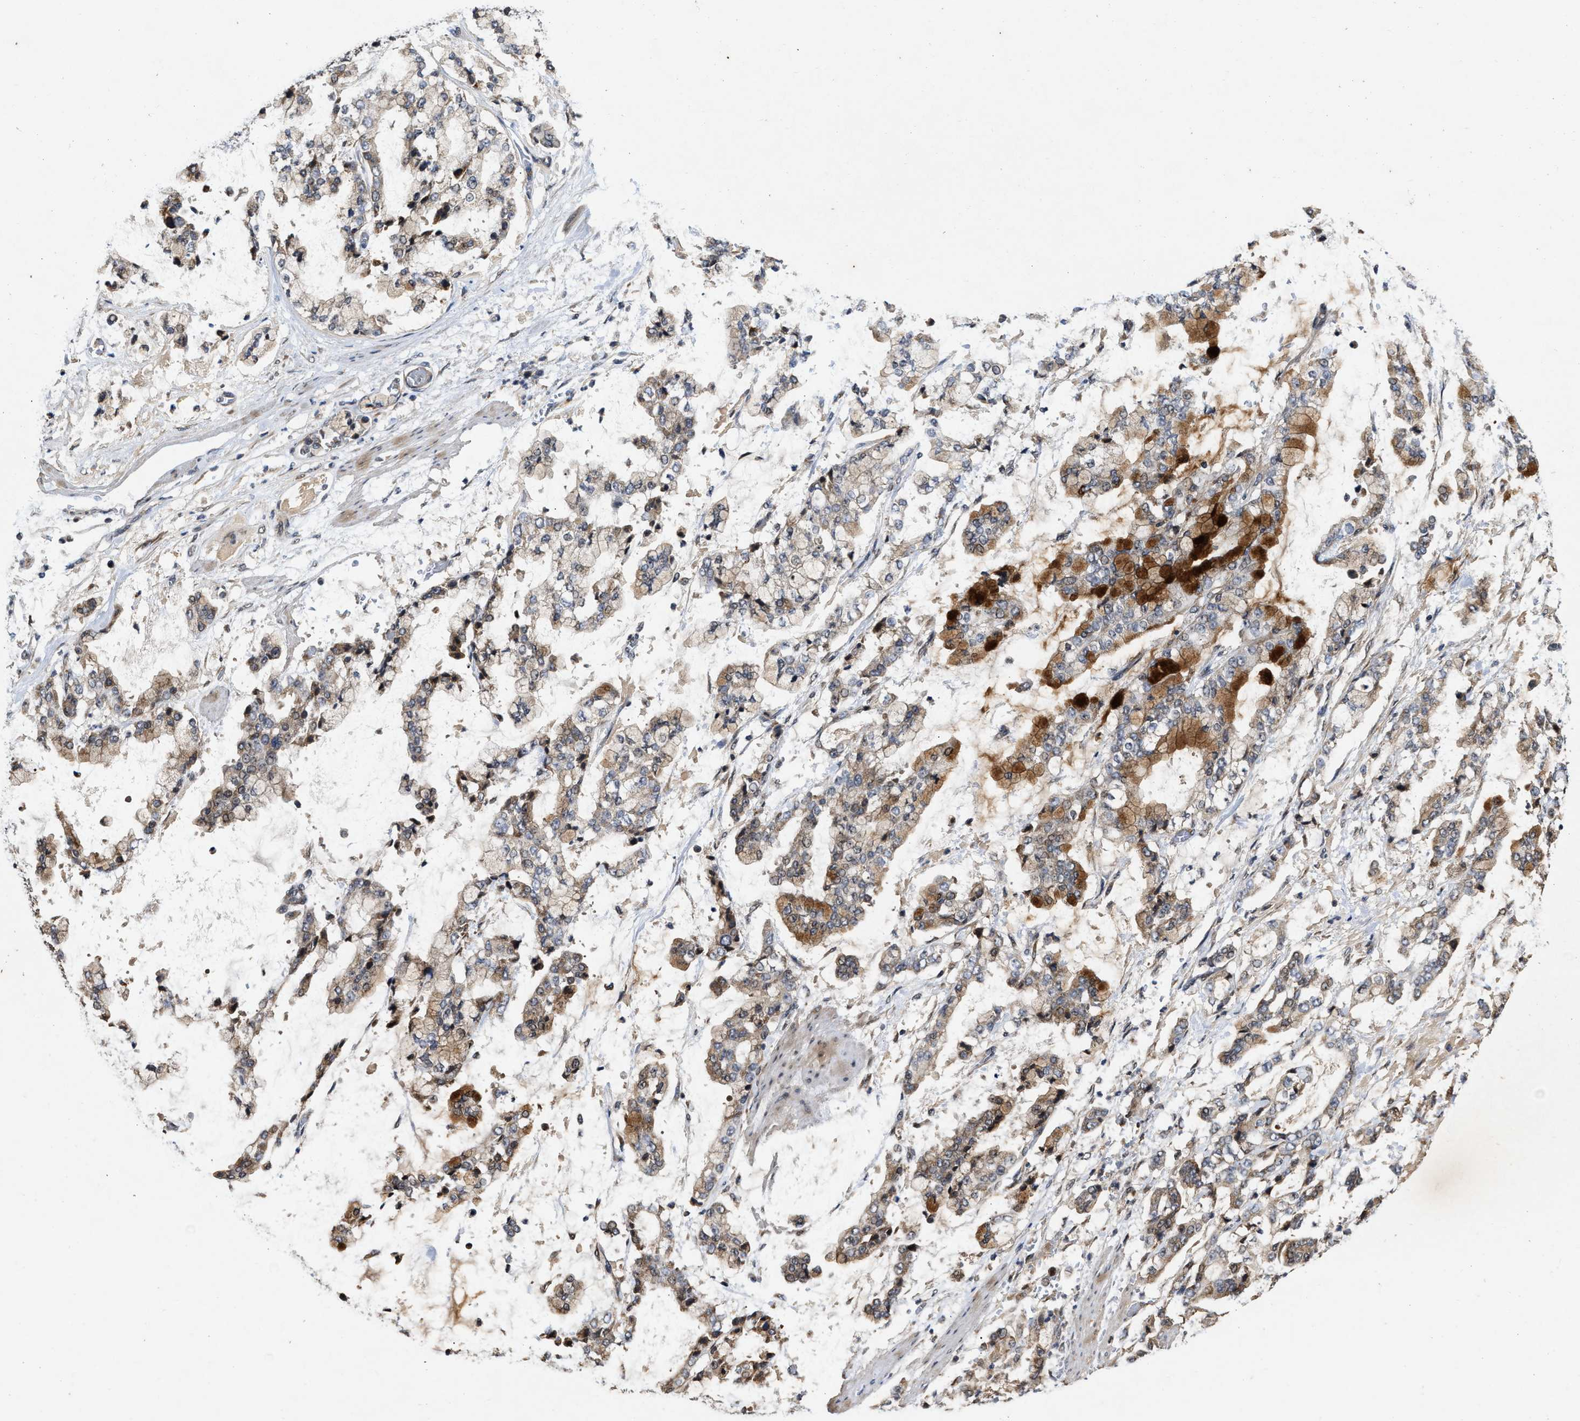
{"staining": {"intensity": "moderate", "quantity": "25%-75%", "location": "cytoplasmic/membranous"}, "tissue": "stomach cancer", "cell_type": "Tumor cells", "image_type": "cancer", "snomed": [{"axis": "morphology", "description": "Normal tissue, NOS"}, {"axis": "morphology", "description": "Adenocarcinoma, NOS"}, {"axis": "topography", "description": "Stomach, upper"}, {"axis": "topography", "description": "Stomach"}], "caption": "This image reveals immunohistochemistry (IHC) staining of human stomach cancer (adenocarcinoma), with medium moderate cytoplasmic/membranous expression in approximately 25%-75% of tumor cells.", "gene": "CFLAR", "patient": {"sex": "male", "age": 76}}